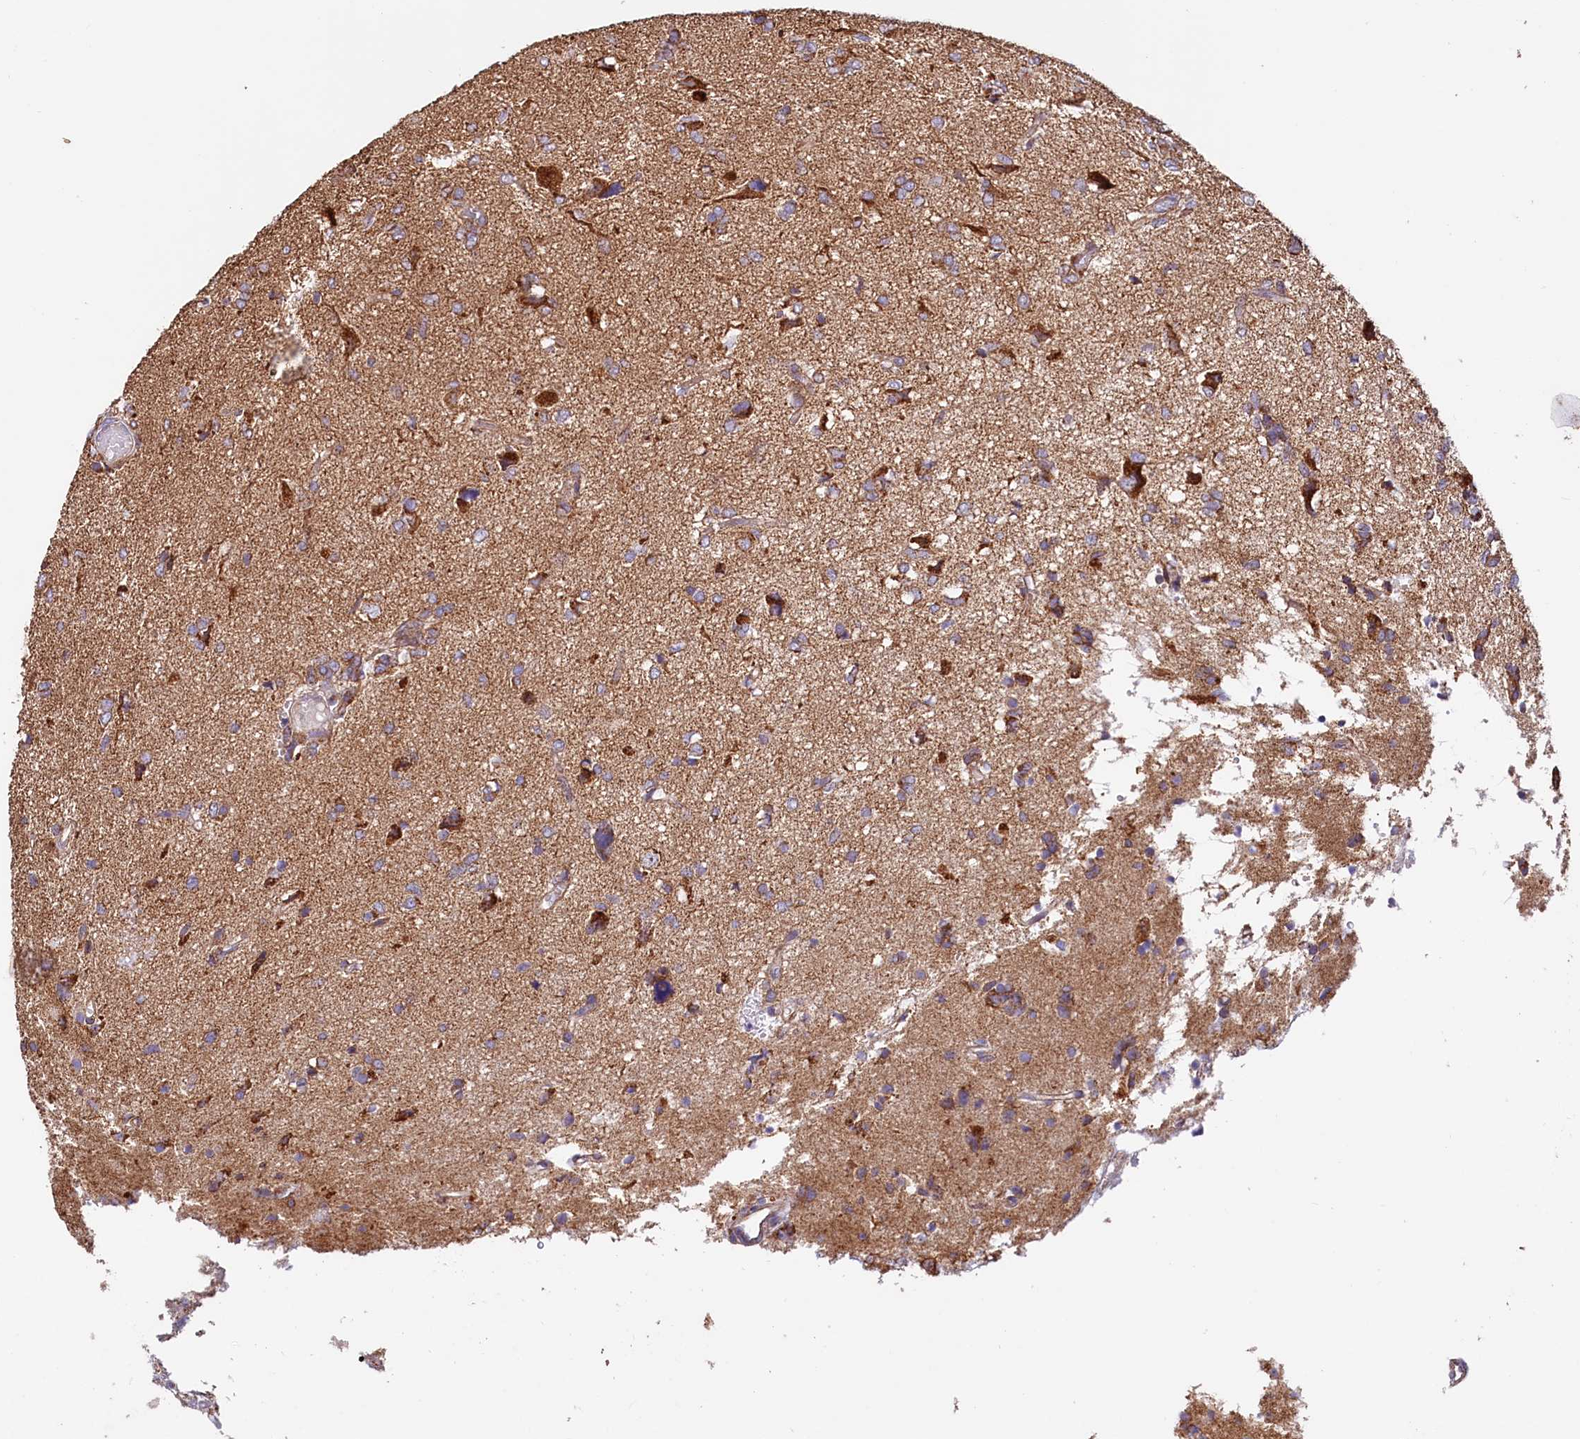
{"staining": {"intensity": "moderate", "quantity": "<25%", "location": "cytoplasmic/membranous"}, "tissue": "glioma", "cell_type": "Tumor cells", "image_type": "cancer", "snomed": [{"axis": "morphology", "description": "Glioma, malignant, High grade"}, {"axis": "topography", "description": "Brain"}], "caption": "Brown immunohistochemical staining in human high-grade glioma (malignant) reveals moderate cytoplasmic/membranous expression in about <25% of tumor cells.", "gene": "NUDT15", "patient": {"sex": "female", "age": 59}}